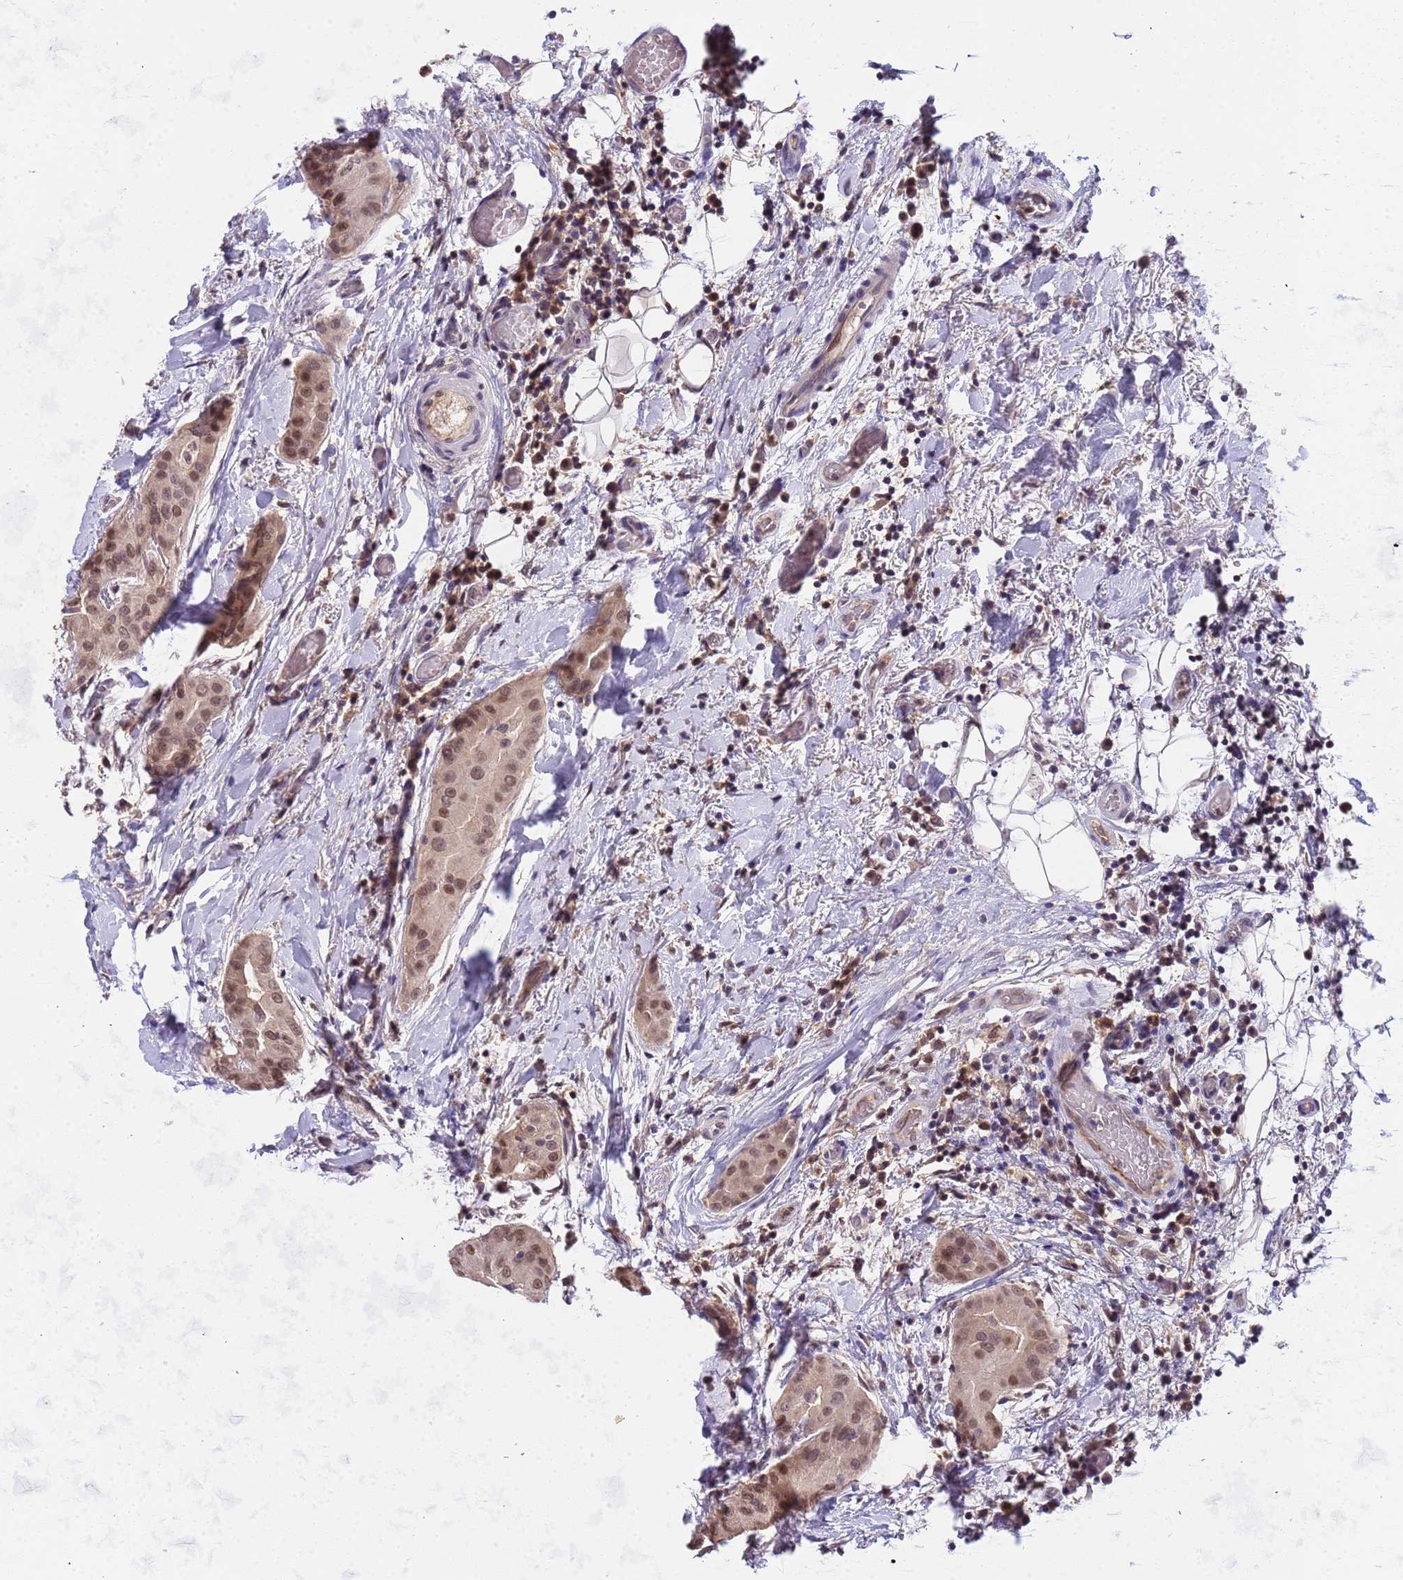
{"staining": {"intensity": "moderate", "quantity": ">75%", "location": "nuclear"}, "tissue": "thyroid cancer", "cell_type": "Tumor cells", "image_type": "cancer", "snomed": [{"axis": "morphology", "description": "Papillary adenocarcinoma, NOS"}, {"axis": "topography", "description": "Thyroid gland"}], "caption": "Papillary adenocarcinoma (thyroid) was stained to show a protein in brown. There is medium levels of moderate nuclear positivity in approximately >75% of tumor cells.", "gene": "CD53", "patient": {"sex": "male", "age": 33}}